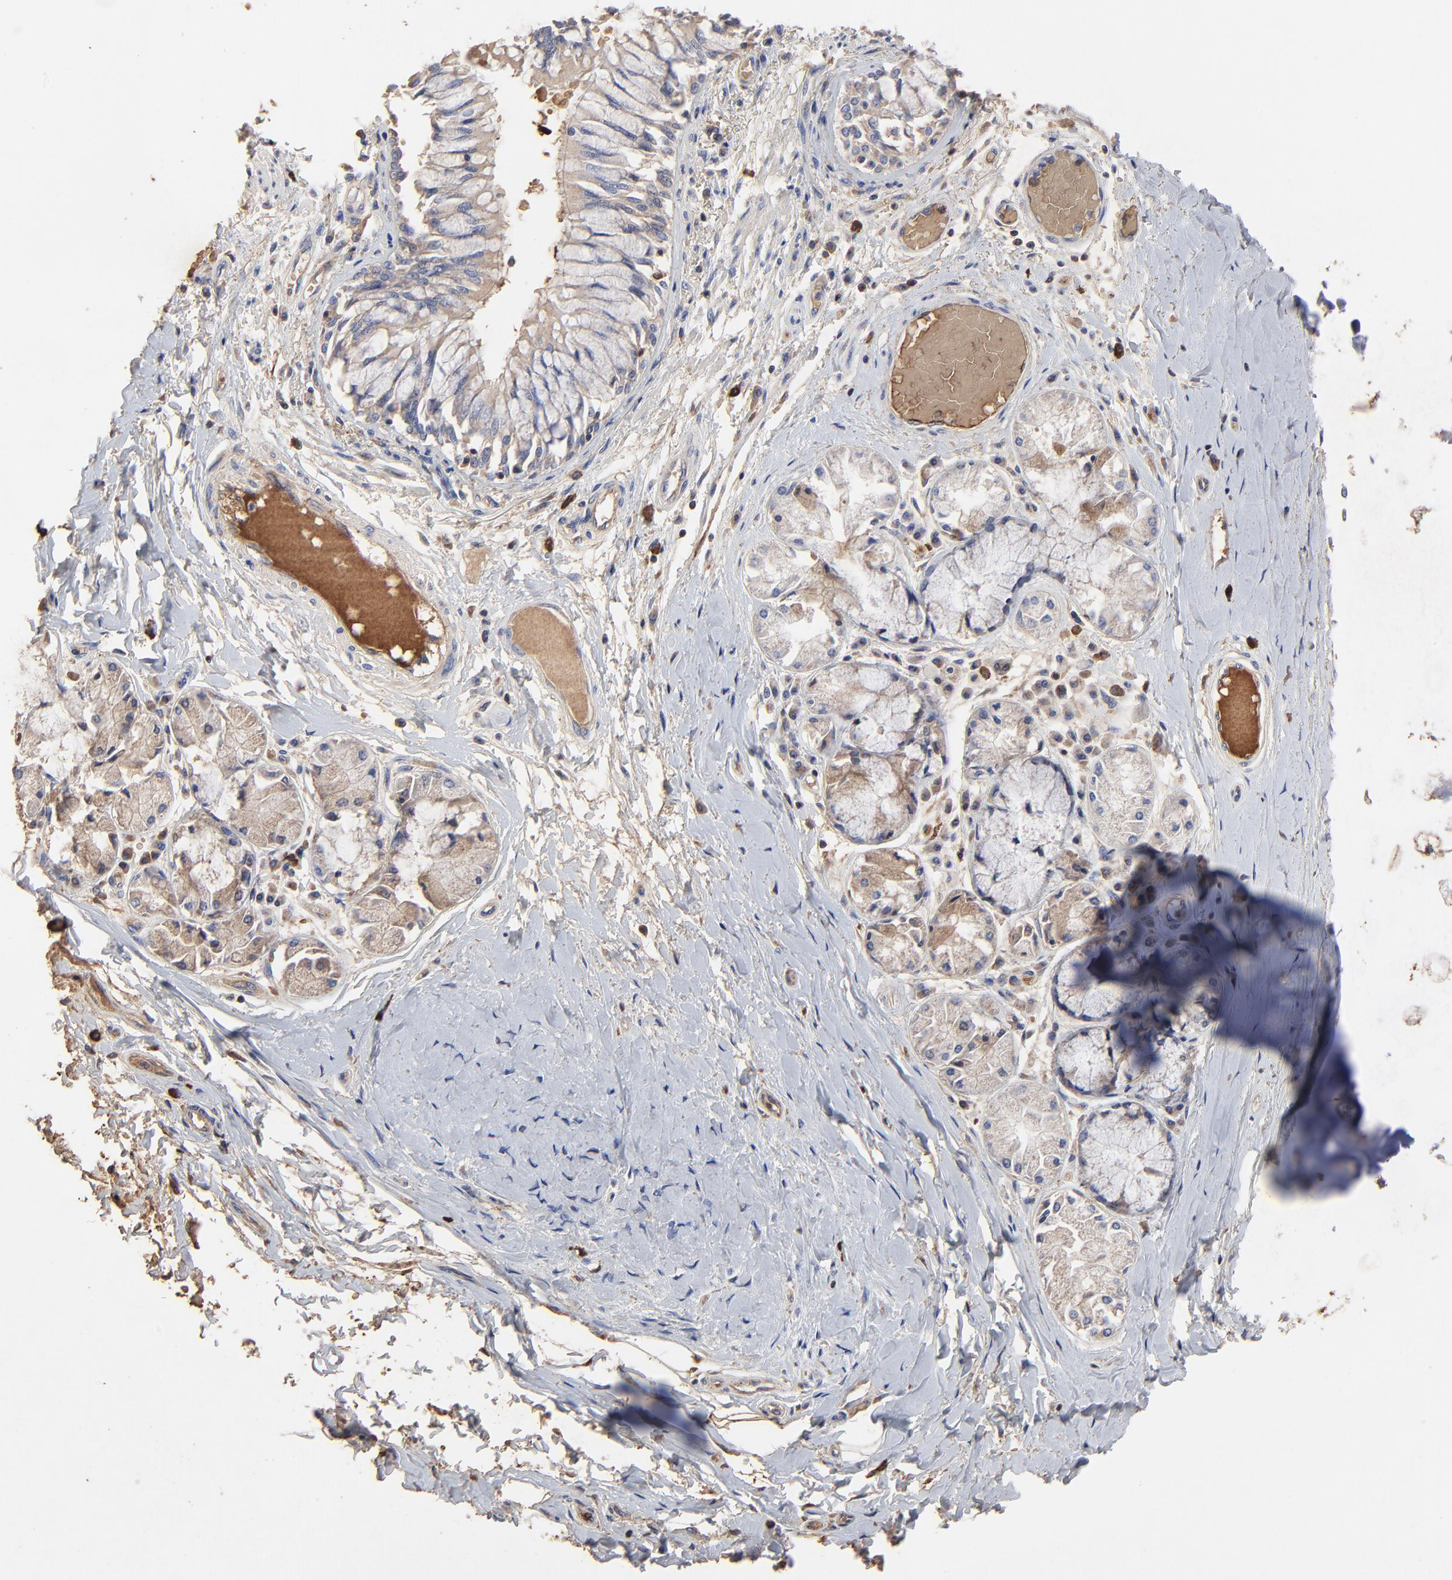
{"staining": {"intensity": "weak", "quantity": ">75%", "location": "cytoplasmic/membranous"}, "tissue": "bronchus", "cell_type": "Respiratory epithelial cells", "image_type": "normal", "snomed": [{"axis": "morphology", "description": "Normal tissue, NOS"}, {"axis": "topography", "description": "Cartilage tissue"}, {"axis": "topography", "description": "Bronchus"}, {"axis": "topography", "description": "Lung"}, {"axis": "topography", "description": "Peripheral nerve tissue"}], "caption": "Protein staining shows weak cytoplasmic/membranous expression in about >75% of respiratory epithelial cells in benign bronchus.", "gene": "PAG1", "patient": {"sex": "female", "age": 49}}